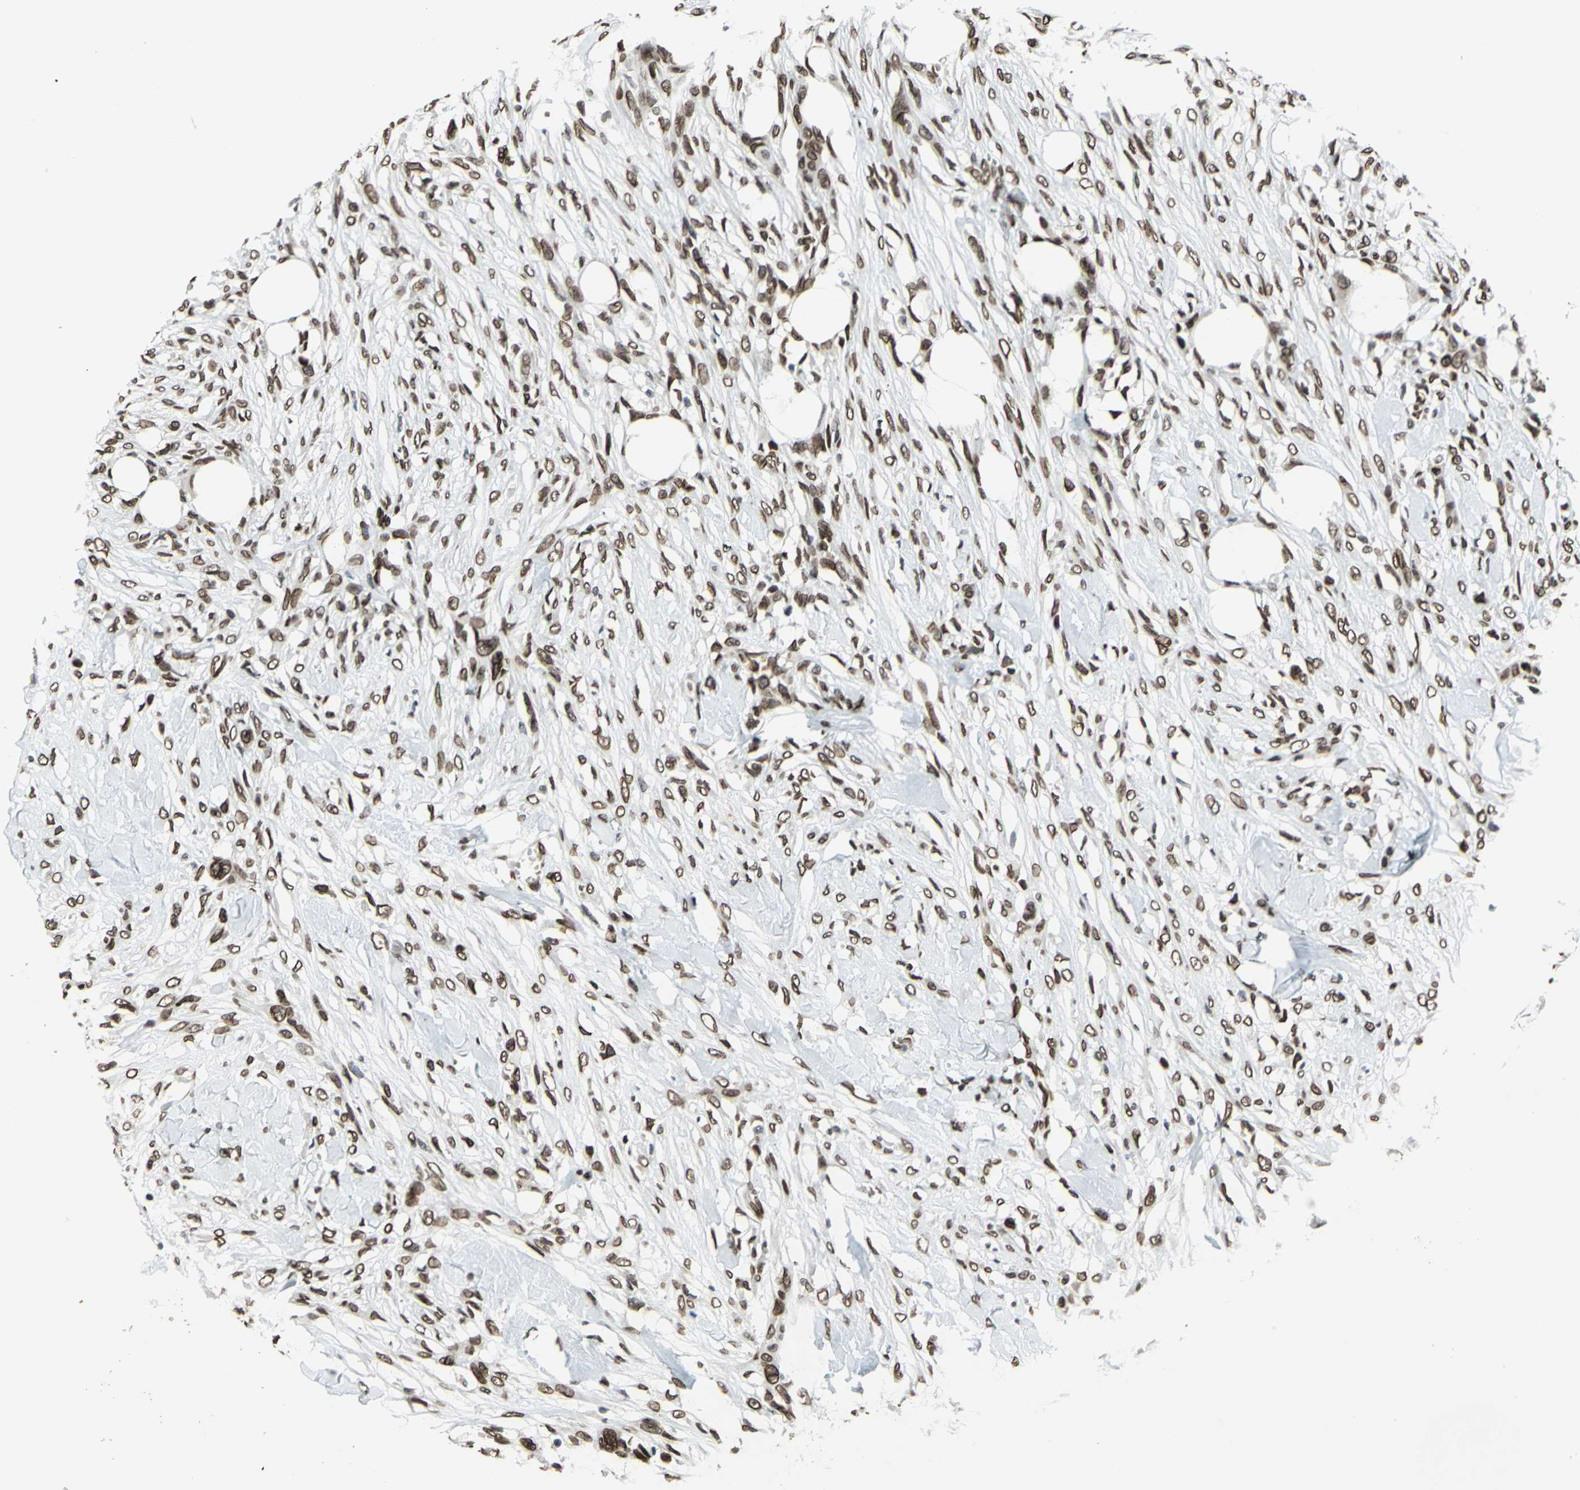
{"staining": {"intensity": "strong", "quantity": ">75%", "location": "cytoplasmic/membranous,nuclear"}, "tissue": "skin cancer", "cell_type": "Tumor cells", "image_type": "cancer", "snomed": [{"axis": "morphology", "description": "Normal tissue, NOS"}, {"axis": "morphology", "description": "Squamous cell carcinoma, NOS"}, {"axis": "topography", "description": "Skin"}], "caption": "Tumor cells show high levels of strong cytoplasmic/membranous and nuclear staining in approximately >75% of cells in human skin cancer.", "gene": "ISY1", "patient": {"sex": "female", "age": 59}}